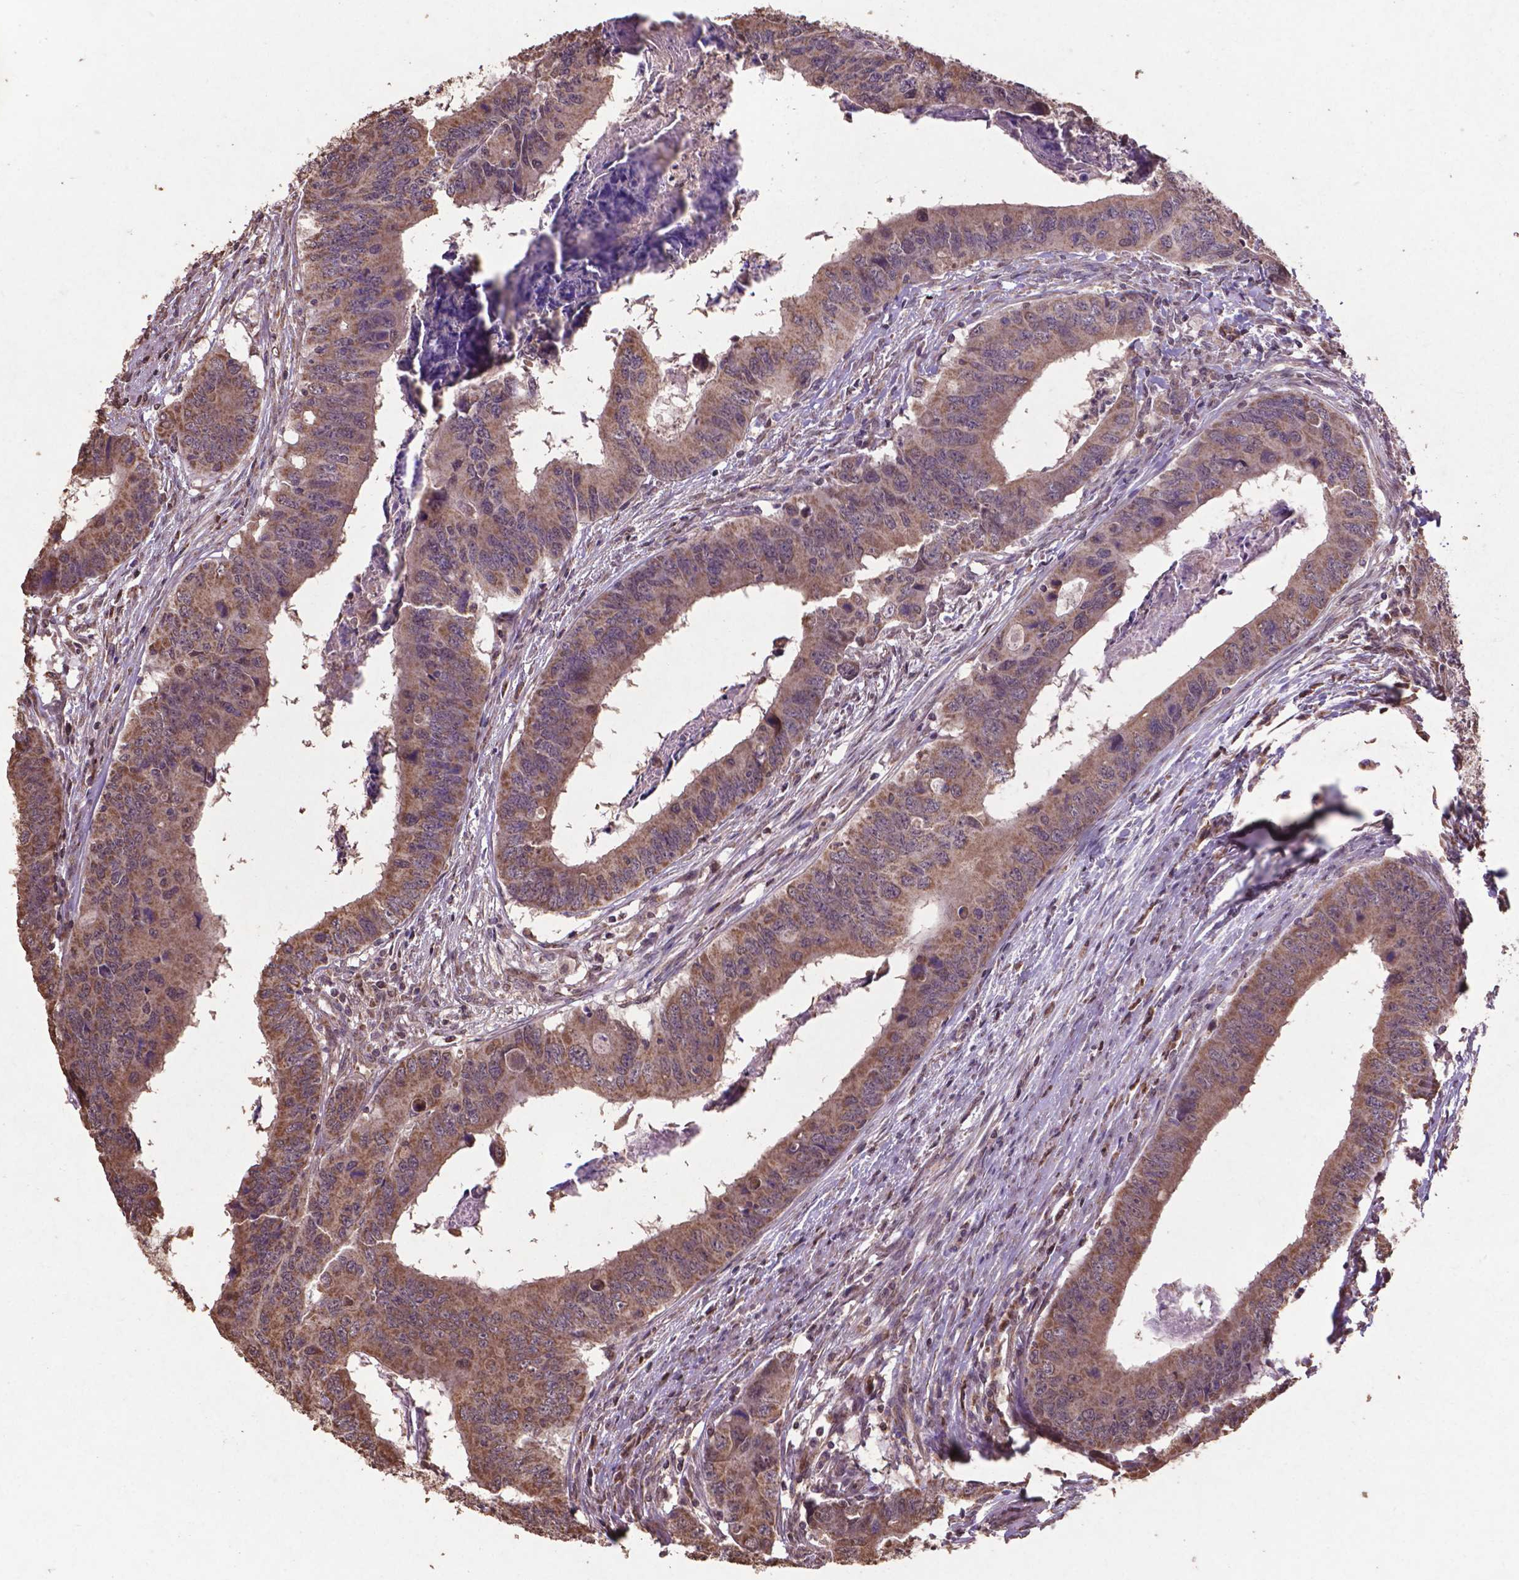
{"staining": {"intensity": "moderate", "quantity": ">75%", "location": "nuclear"}, "tissue": "colorectal cancer", "cell_type": "Tumor cells", "image_type": "cancer", "snomed": [{"axis": "morphology", "description": "Adenocarcinoma, NOS"}, {"axis": "topography", "description": "Colon"}], "caption": "DAB immunohistochemical staining of colorectal cancer (adenocarcinoma) exhibits moderate nuclear protein expression in about >75% of tumor cells.", "gene": "DCAF1", "patient": {"sex": "male", "age": 53}}